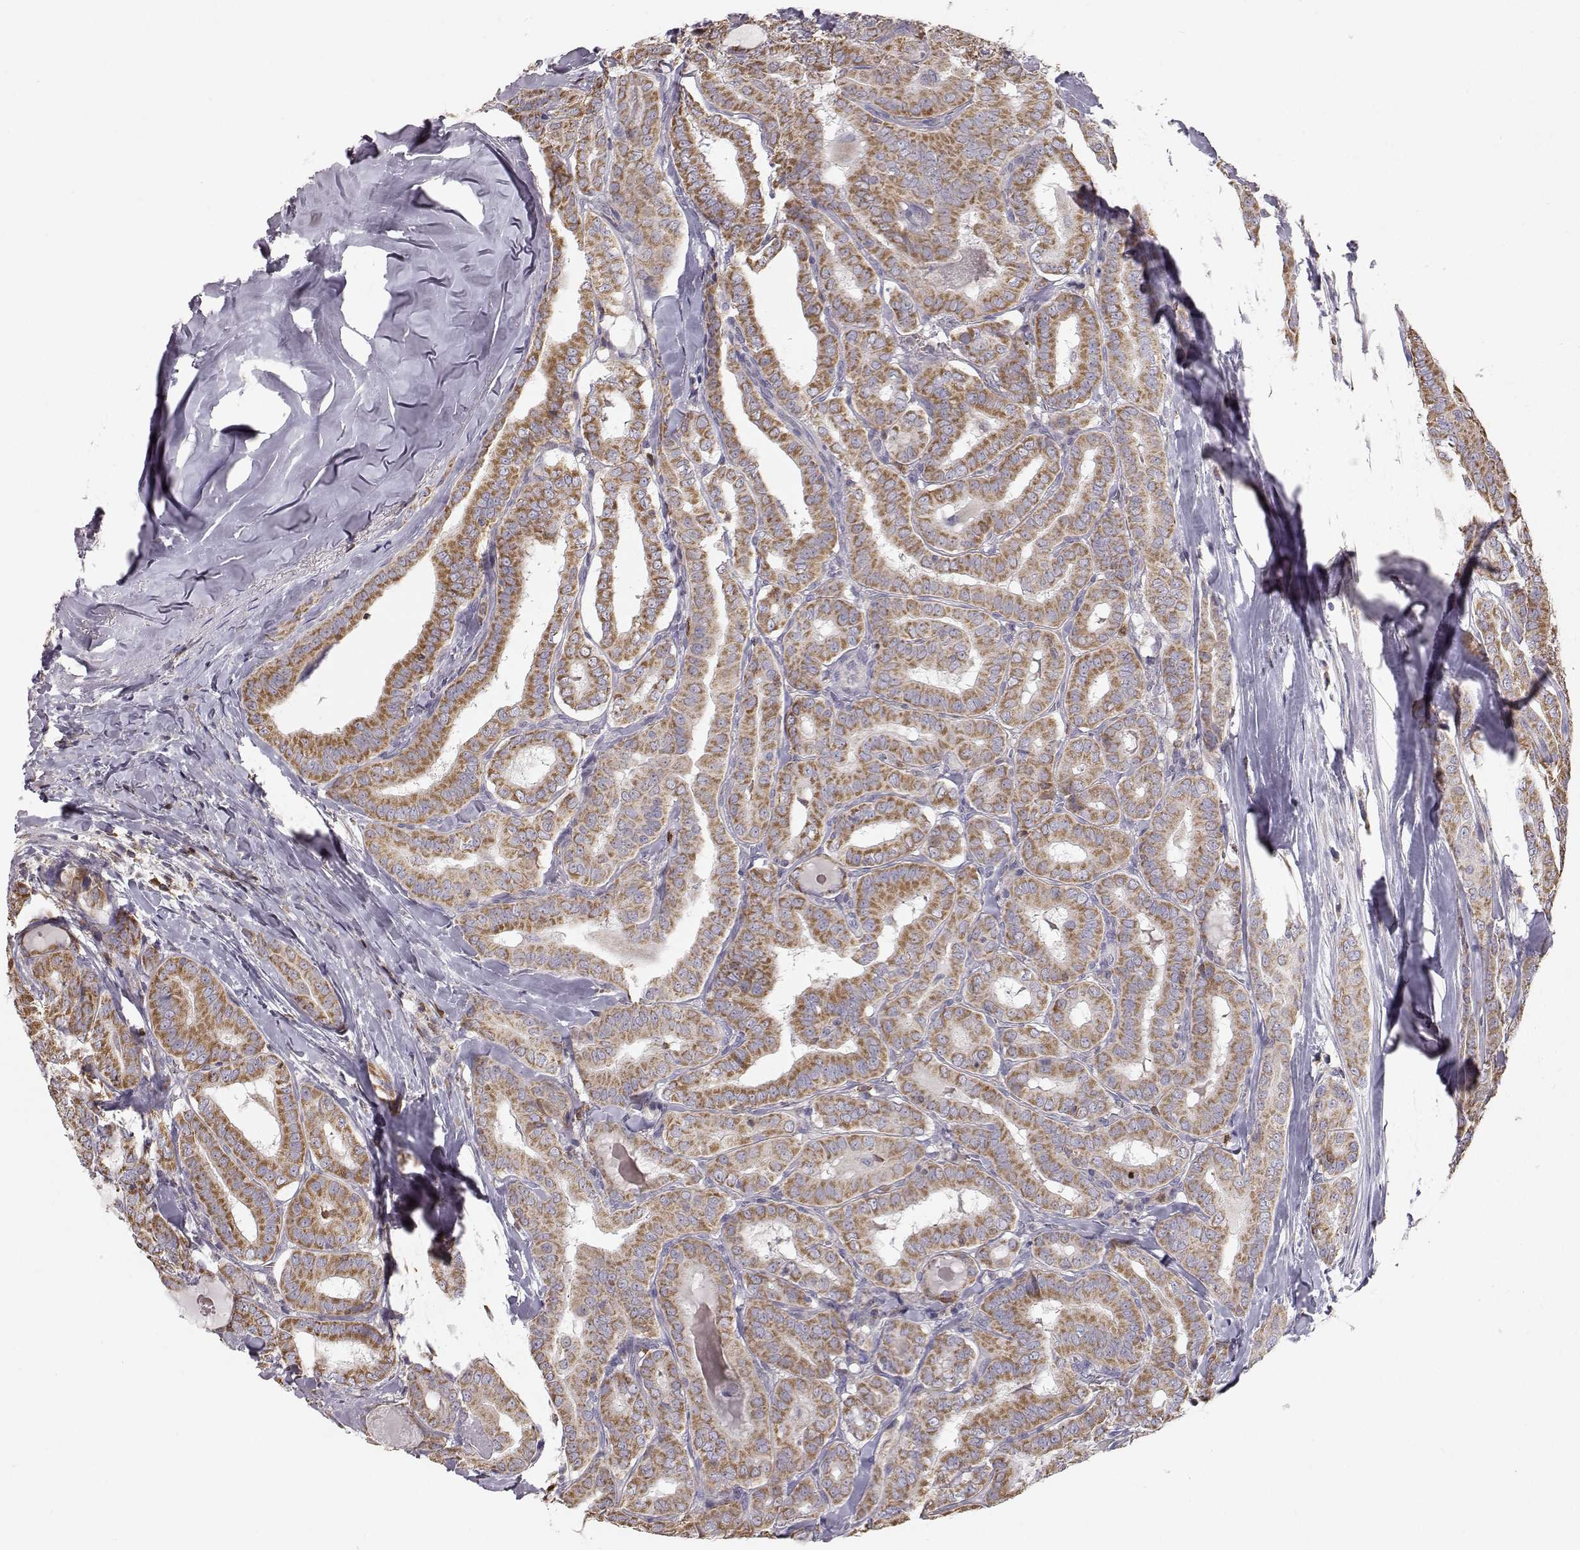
{"staining": {"intensity": "moderate", "quantity": ">75%", "location": "cytoplasmic/membranous"}, "tissue": "thyroid cancer", "cell_type": "Tumor cells", "image_type": "cancer", "snomed": [{"axis": "morphology", "description": "Papillary adenocarcinoma, NOS"}, {"axis": "morphology", "description": "Papillary adenoma metastatic"}, {"axis": "topography", "description": "Thyroid gland"}], "caption": "Brown immunohistochemical staining in human thyroid papillary adenocarcinoma exhibits moderate cytoplasmic/membranous expression in about >75% of tumor cells. (brown staining indicates protein expression, while blue staining denotes nuclei).", "gene": "GRAP2", "patient": {"sex": "female", "age": 50}}